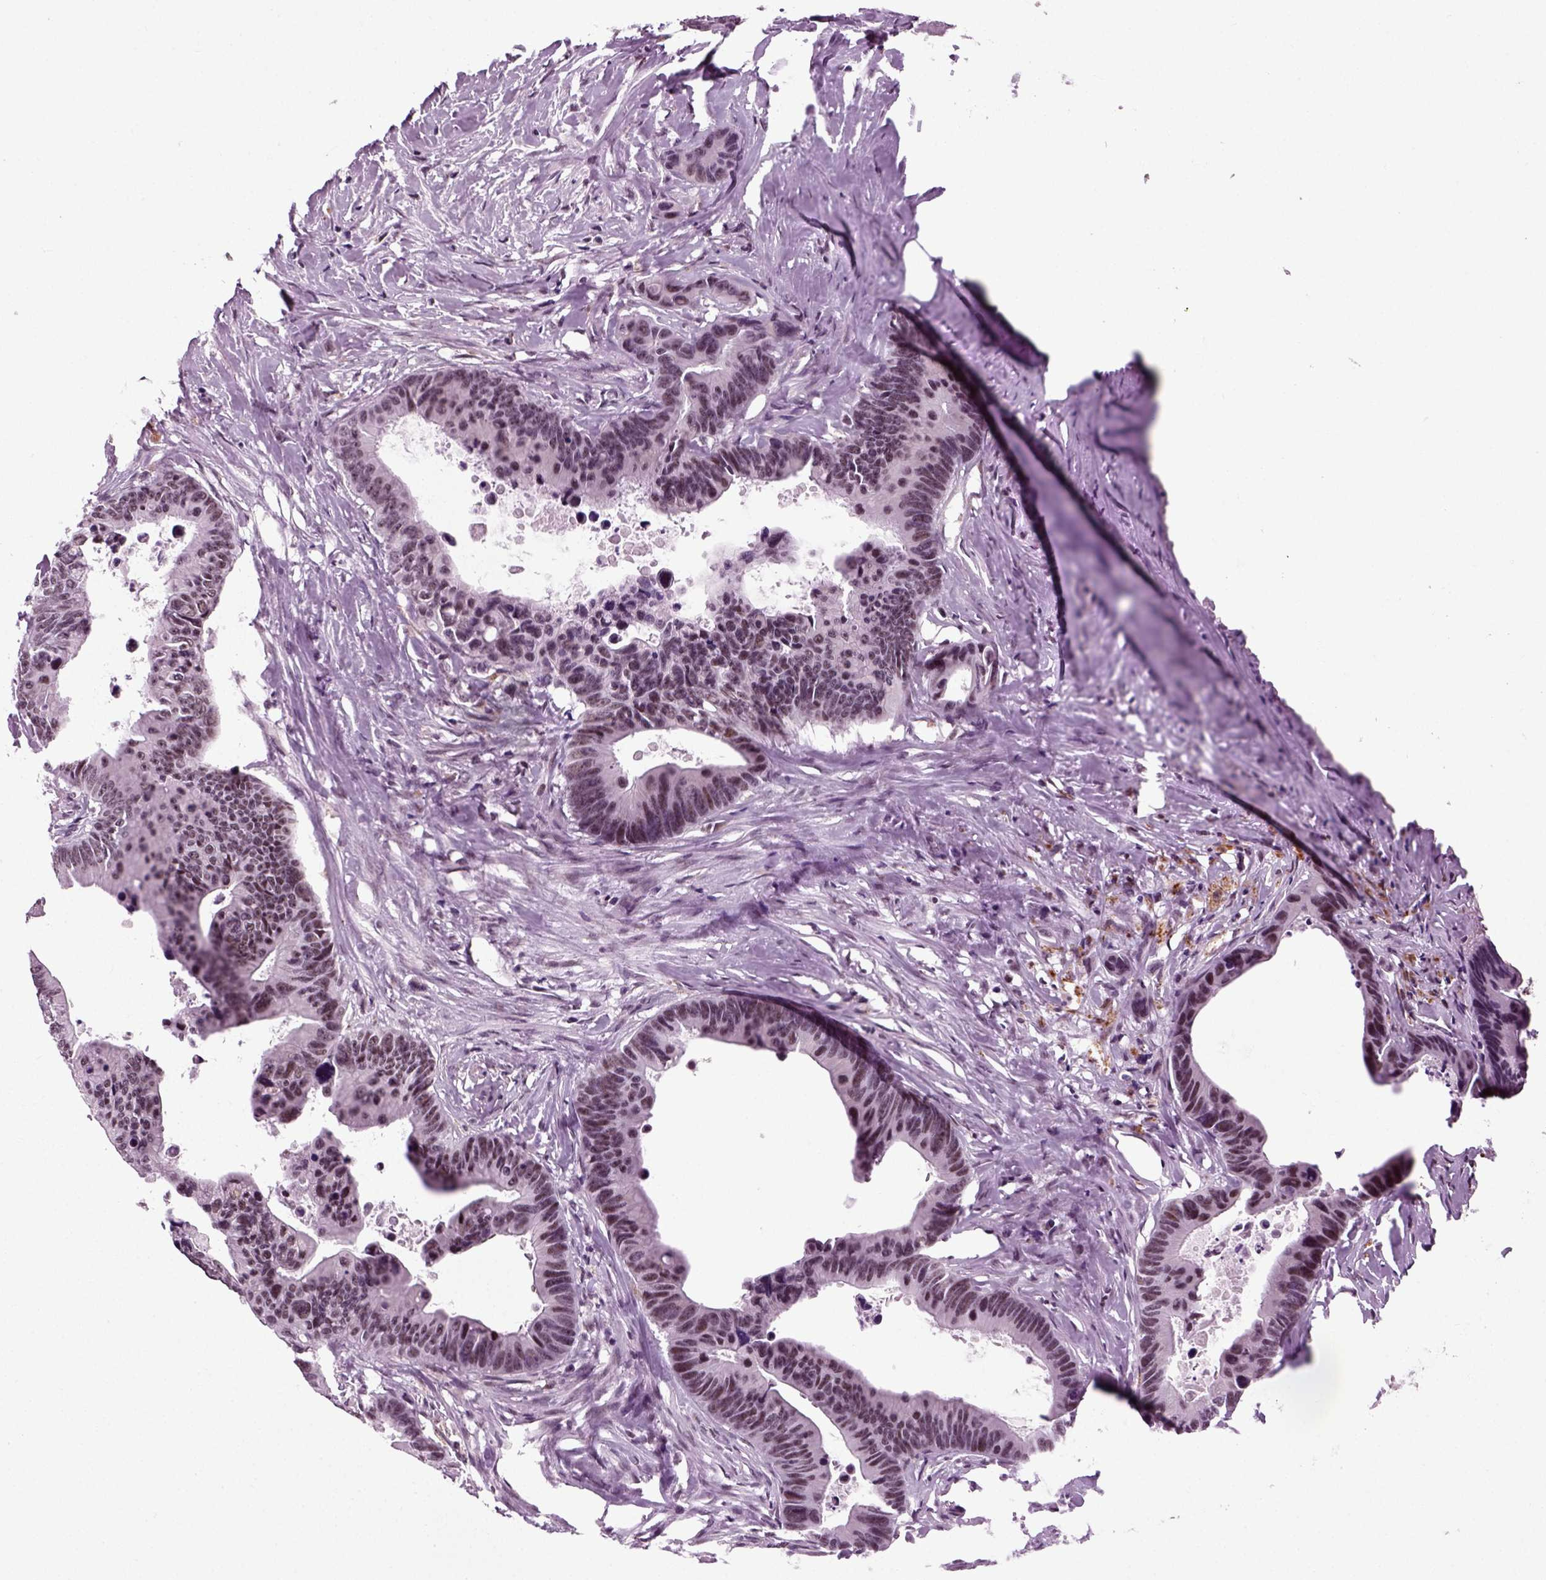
{"staining": {"intensity": "weak", "quantity": "<25%", "location": "nuclear"}, "tissue": "colorectal cancer", "cell_type": "Tumor cells", "image_type": "cancer", "snomed": [{"axis": "morphology", "description": "Adenocarcinoma, NOS"}, {"axis": "topography", "description": "Colon"}], "caption": "Immunohistochemistry image of human adenocarcinoma (colorectal) stained for a protein (brown), which displays no expression in tumor cells. (IHC, brightfield microscopy, high magnification).", "gene": "RCOR3", "patient": {"sex": "female", "age": 87}}